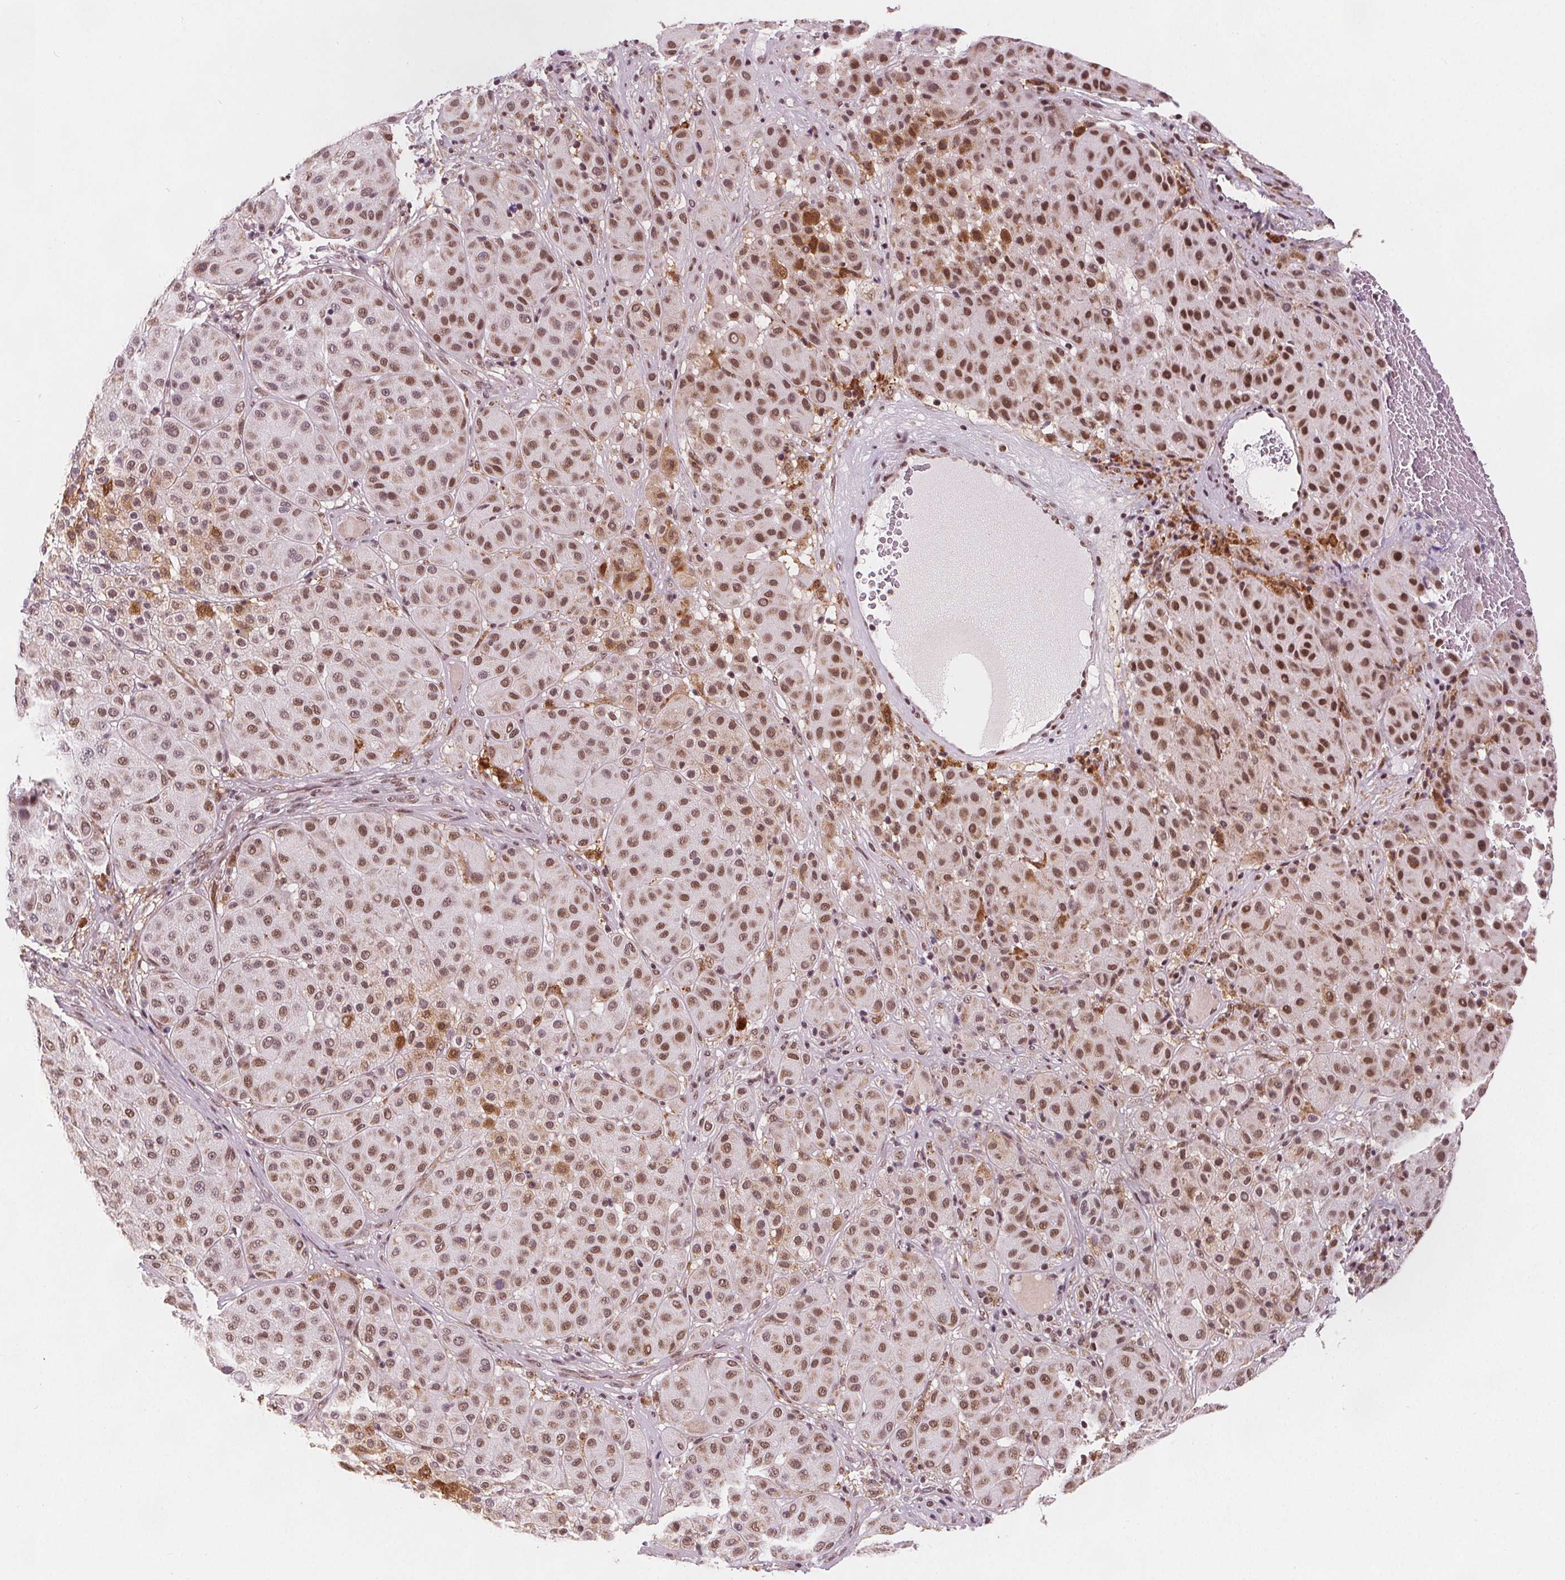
{"staining": {"intensity": "moderate", "quantity": ">75%", "location": "nuclear"}, "tissue": "melanoma", "cell_type": "Tumor cells", "image_type": "cancer", "snomed": [{"axis": "morphology", "description": "Malignant melanoma, Metastatic site"}, {"axis": "topography", "description": "Smooth muscle"}], "caption": "Melanoma stained for a protein displays moderate nuclear positivity in tumor cells. (Brightfield microscopy of DAB IHC at high magnification).", "gene": "DPM2", "patient": {"sex": "male", "age": 41}}